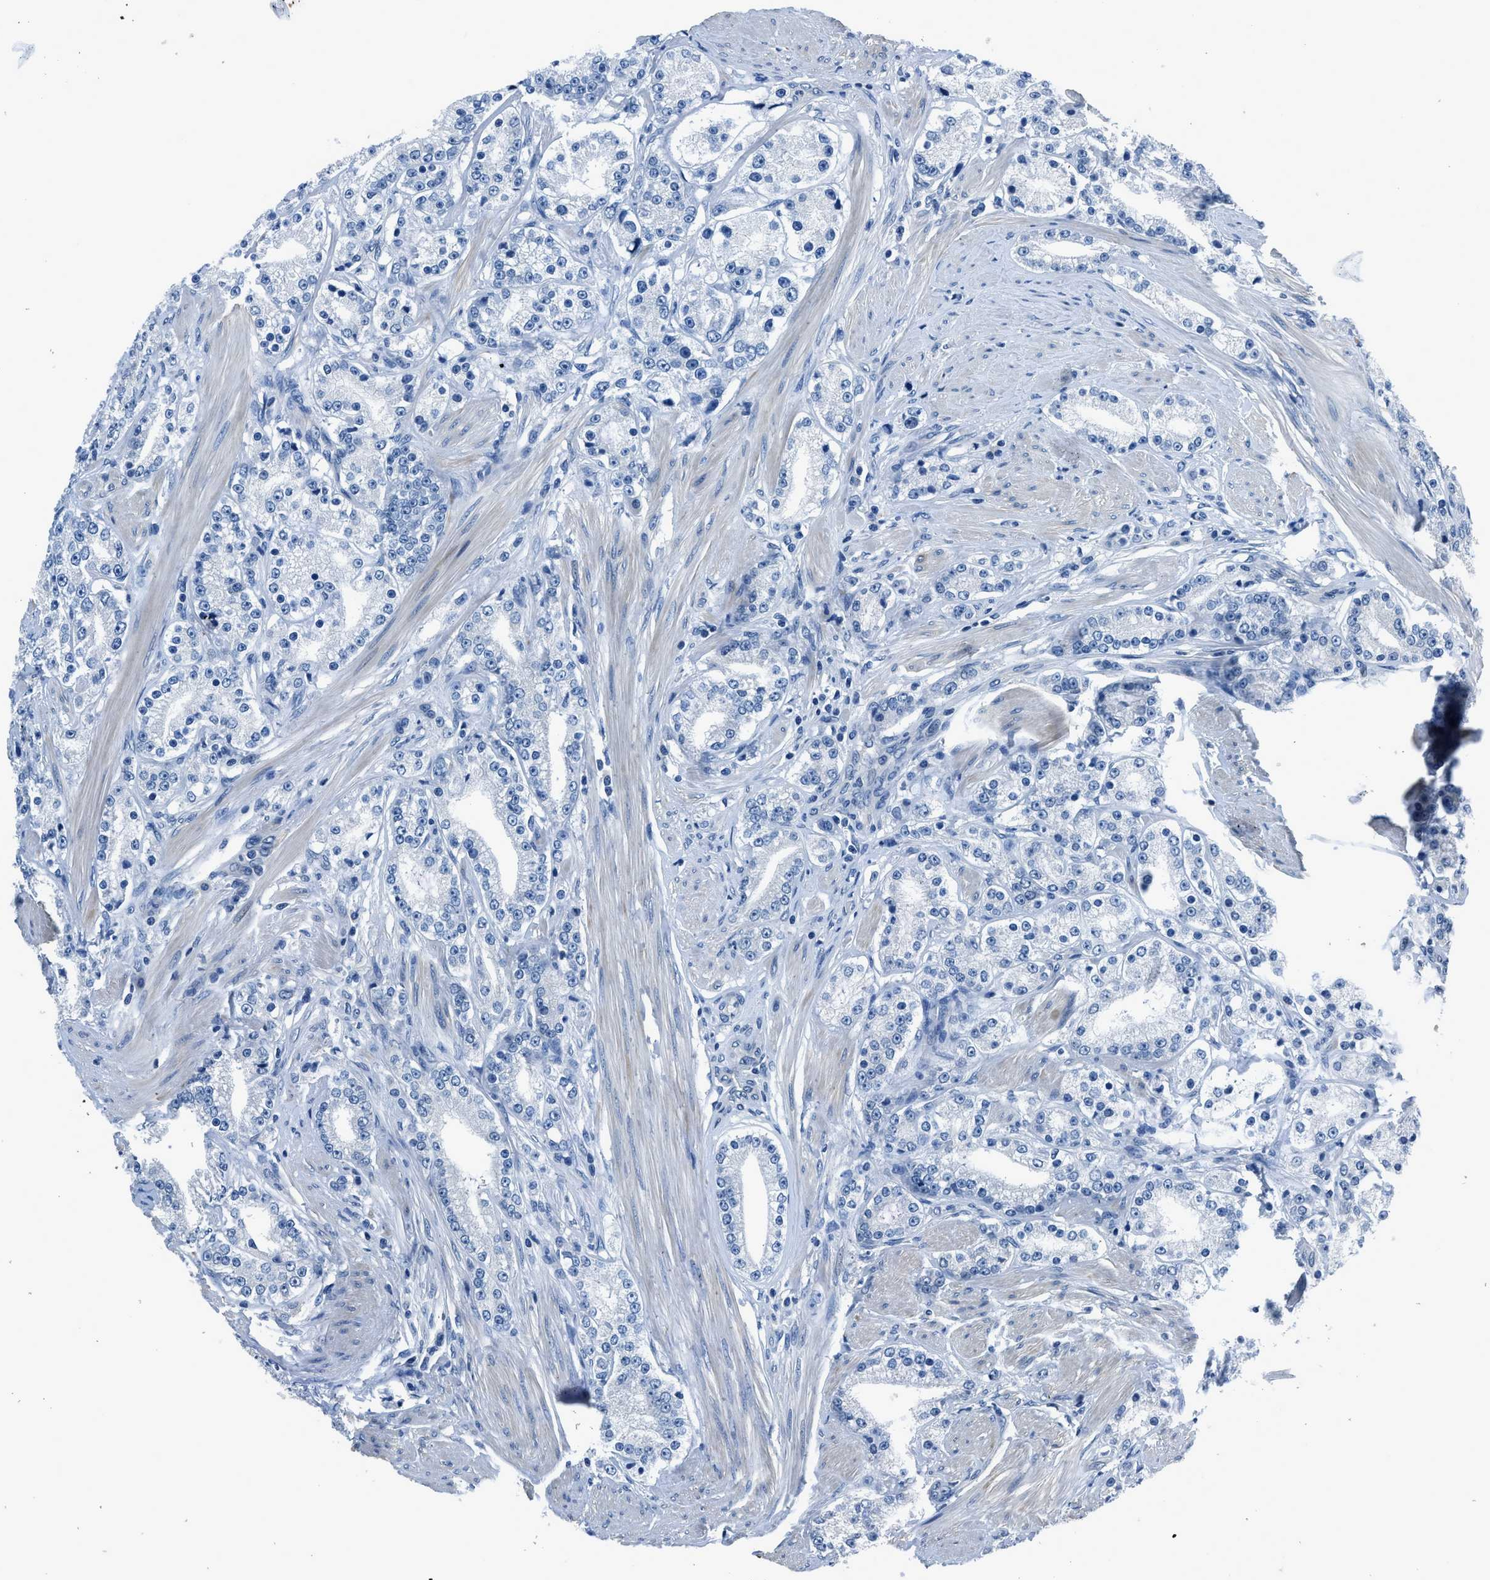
{"staining": {"intensity": "negative", "quantity": "none", "location": "none"}, "tissue": "prostate cancer", "cell_type": "Tumor cells", "image_type": "cancer", "snomed": [{"axis": "morphology", "description": "Adenocarcinoma, Low grade"}, {"axis": "topography", "description": "Prostate"}], "caption": "The image reveals no significant staining in tumor cells of prostate cancer. (DAB (3,3'-diaminobenzidine) IHC visualized using brightfield microscopy, high magnification).", "gene": "GJA3", "patient": {"sex": "male", "age": 63}}